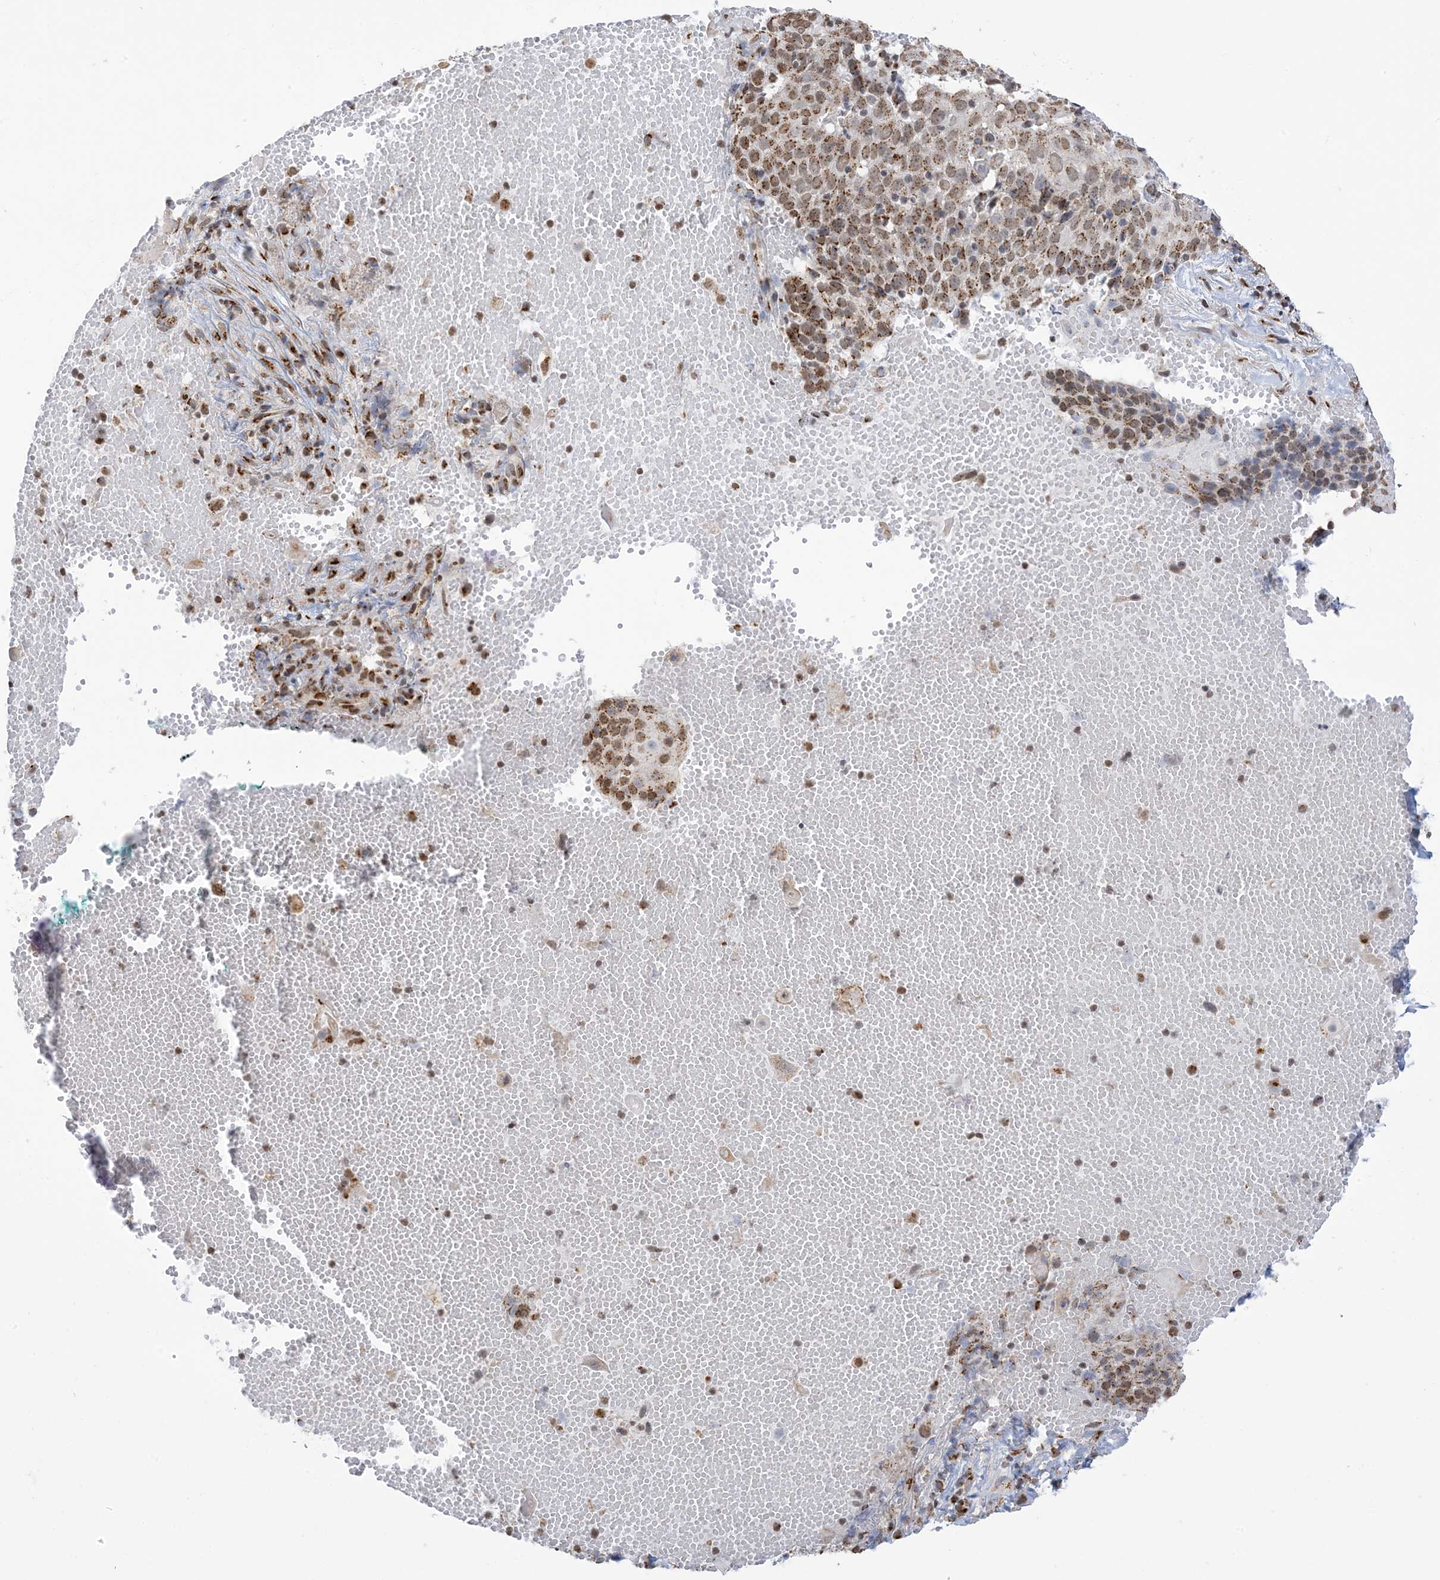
{"staining": {"intensity": "moderate", "quantity": ">75%", "location": "cytoplasmic/membranous,nuclear"}, "tissue": "cervical cancer", "cell_type": "Tumor cells", "image_type": "cancer", "snomed": [{"axis": "morphology", "description": "Squamous cell carcinoma, NOS"}, {"axis": "topography", "description": "Cervix"}], "caption": "Human cervical squamous cell carcinoma stained for a protein (brown) displays moderate cytoplasmic/membranous and nuclear positive expression in about >75% of tumor cells.", "gene": "GPR107", "patient": {"sex": "female", "age": 74}}